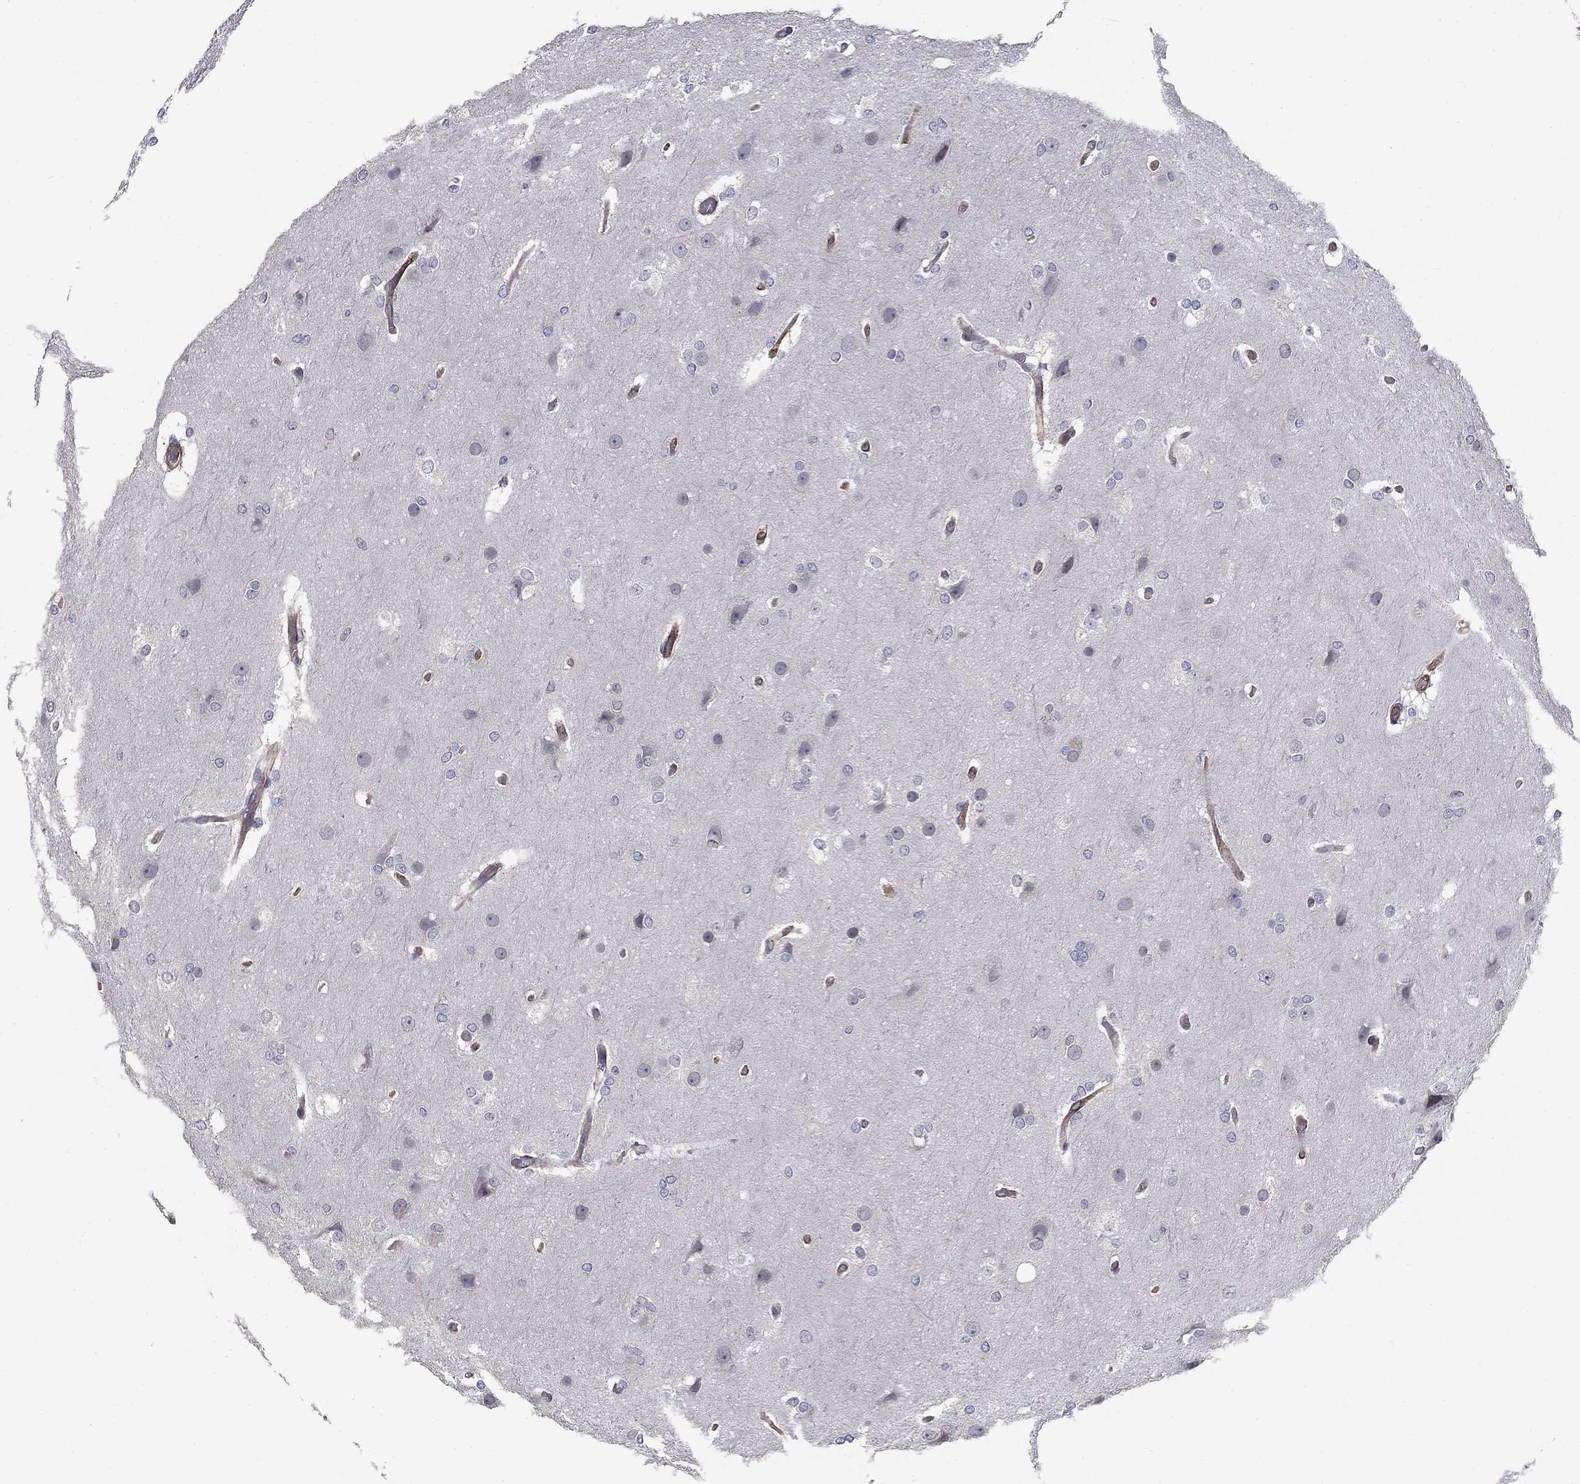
{"staining": {"intensity": "negative", "quantity": "none", "location": "none"}, "tissue": "glioma", "cell_type": "Tumor cells", "image_type": "cancer", "snomed": [{"axis": "morphology", "description": "Glioma, malignant, High grade"}, {"axis": "topography", "description": "Brain"}], "caption": "An image of human glioma is negative for staining in tumor cells.", "gene": "SYNC", "patient": {"sex": "female", "age": 61}}